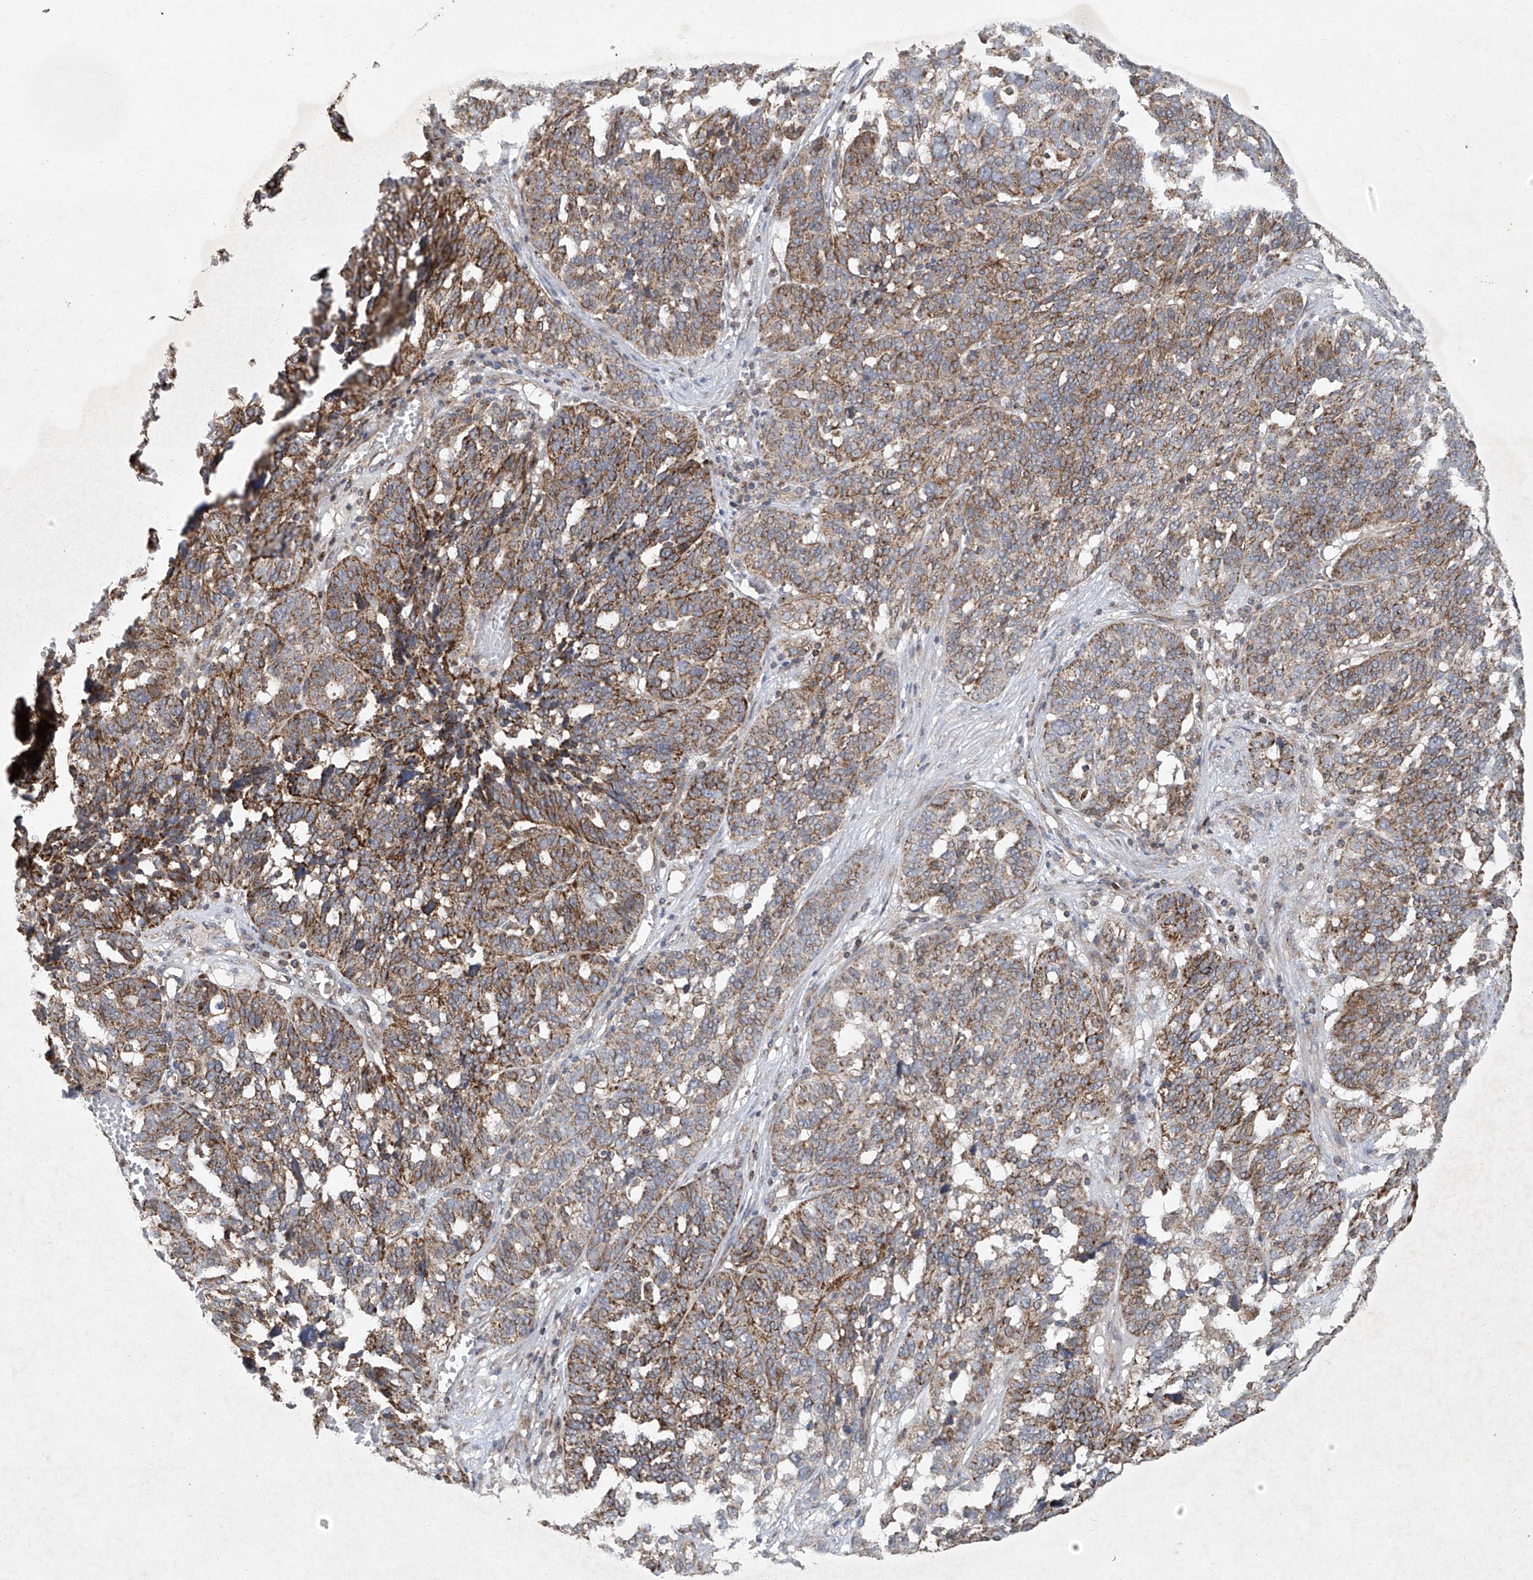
{"staining": {"intensity": "moderate", "quantity": ">75%", "location": "cytoplasmic/membranous"}, "tissue": "ovarian cancer", "cell_type": "Tumor cells", "image_type": "cancer", "snomed": [{"axis": "morphology", "description": "Cystadenocarcinoma, serous, NOS"}, {"axis": "topography", "description": "Ovary"}], "caption": "Serous cystadenocarcinoma (ovarian) stained for a protein exhibits moderate cytoplasmic/membranous positivity in tumor cells.", "gene": "UQCC1", "patient": {"sex": "female", "age": 59}}